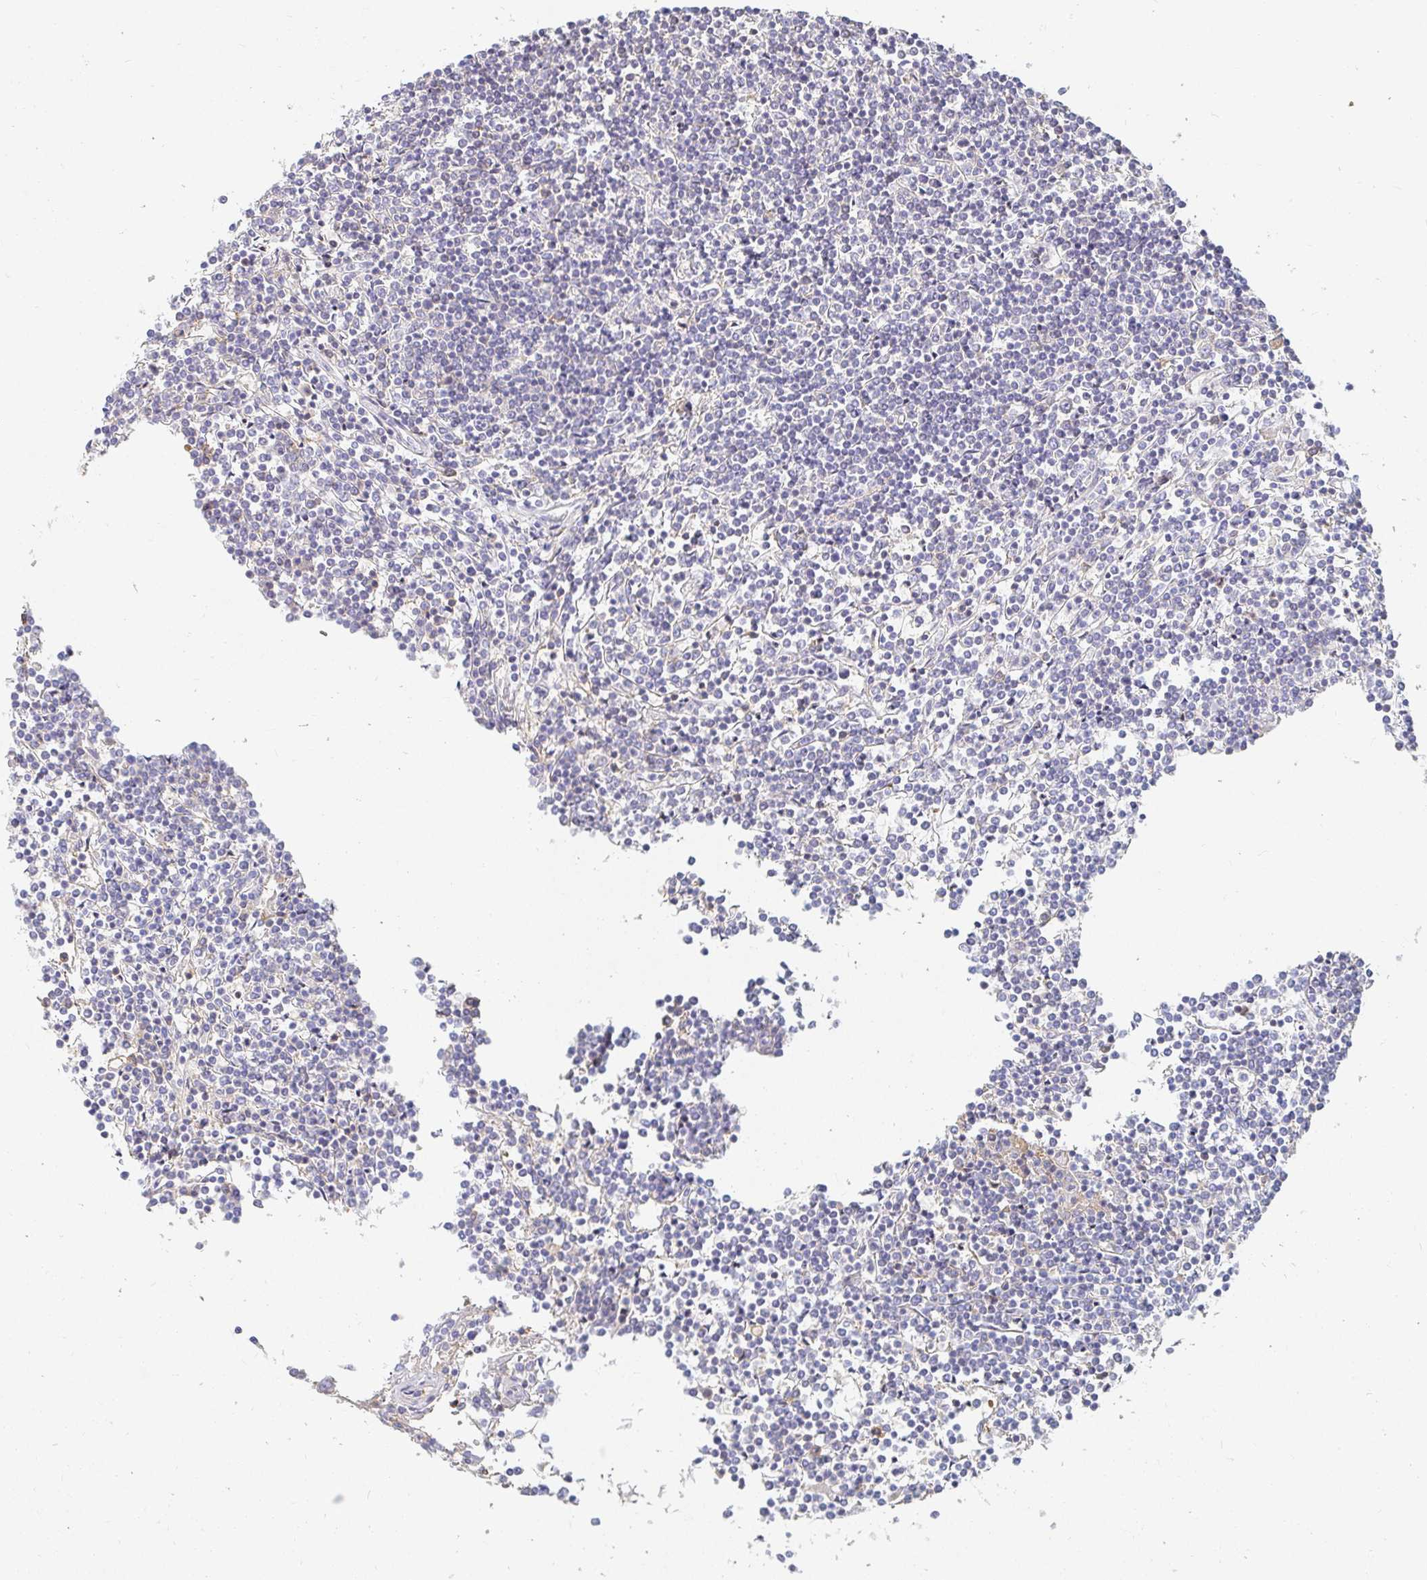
{"staining": {"intensity": "negative", "quantity": "none", "location": "none"}, "tissue": "lymphoma", "cell_type": "Tumor cells", "image_type": "cancer", "snomed": [{"axis": "morphology", "description": "Malignant lymphoma, non-Hodgkin's type, Low grade"}, {"axis": "topography", "description": "Spleen"}], "caption": "Tumor cells show no significant expression in low-grade malignant lymphoma, non-Hodgkin's type. The staining was performed using DAB (3,3'-diaminobenzidine) to visualize the protein expression in brown, while the nuclei were stained in blue with hematoxylin (Magnification: 20x).", "gene": "TSPAN19", "patient": {"sex": "female", "age": 19}}